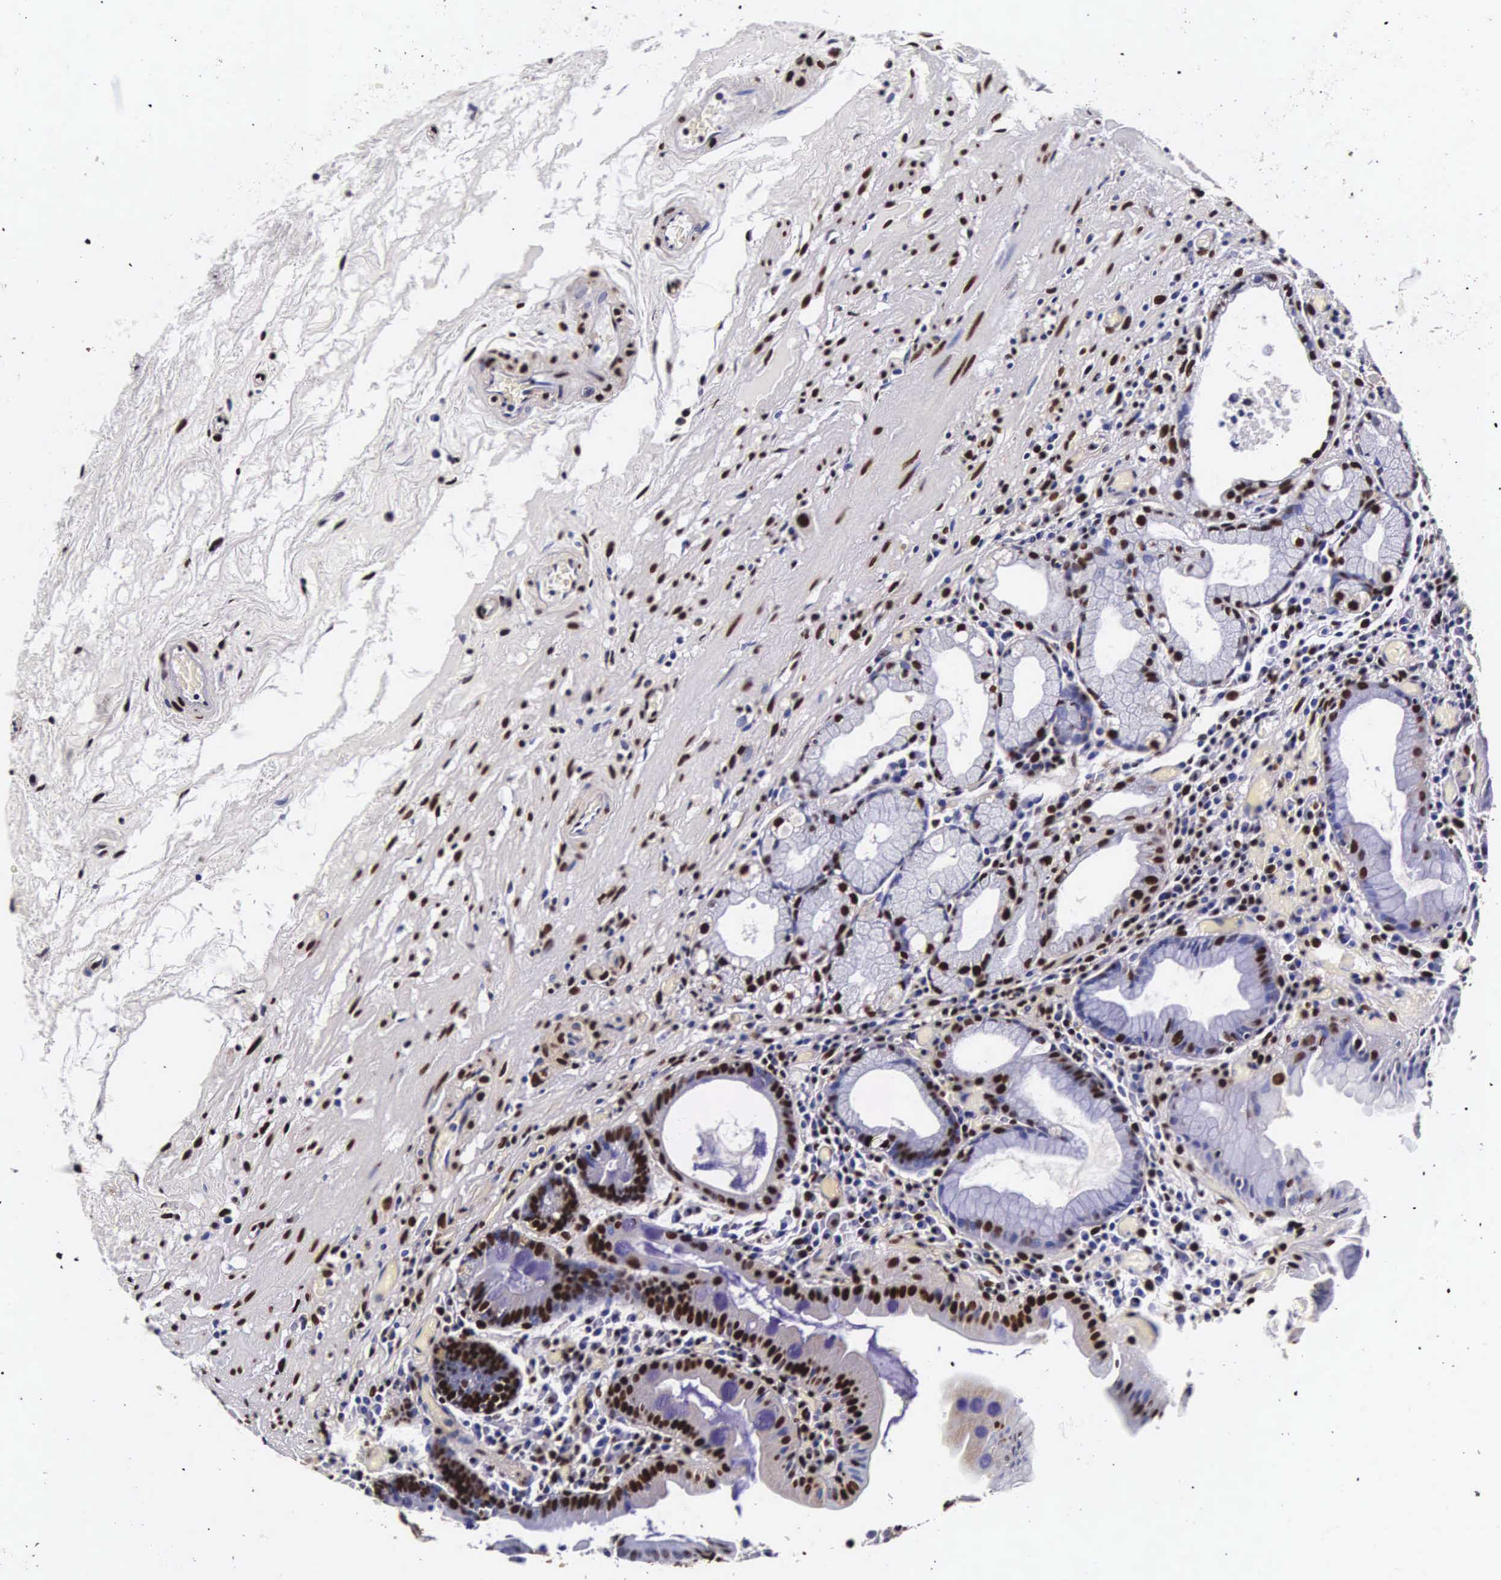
{"staining": {"intensity": "strong", "quantity": "25%-75%", "location": "nuclear"}, "tissue": "stomach", "cell_type": "Glandular cells", "image_type": "normal", "snomed": [{"axis": "morphology", "description": "Normal tissue, NOS"}, {"axis": "topography", "description": "Stomach, lower"}, {"axis": "topography", "description": "Duodenum"}], "caption": "Immunohistochemistry of unremarkable human stomach demonstrates high levels of strong nuclear expression in approximately 25%-75% of glandular cells. (DAB (3,3'-diaminobenzidine) IHC with brightfield microscopy, high magnification).", "gene": "BCL2L2", "patient": {"sex": "male", "age": 84}}